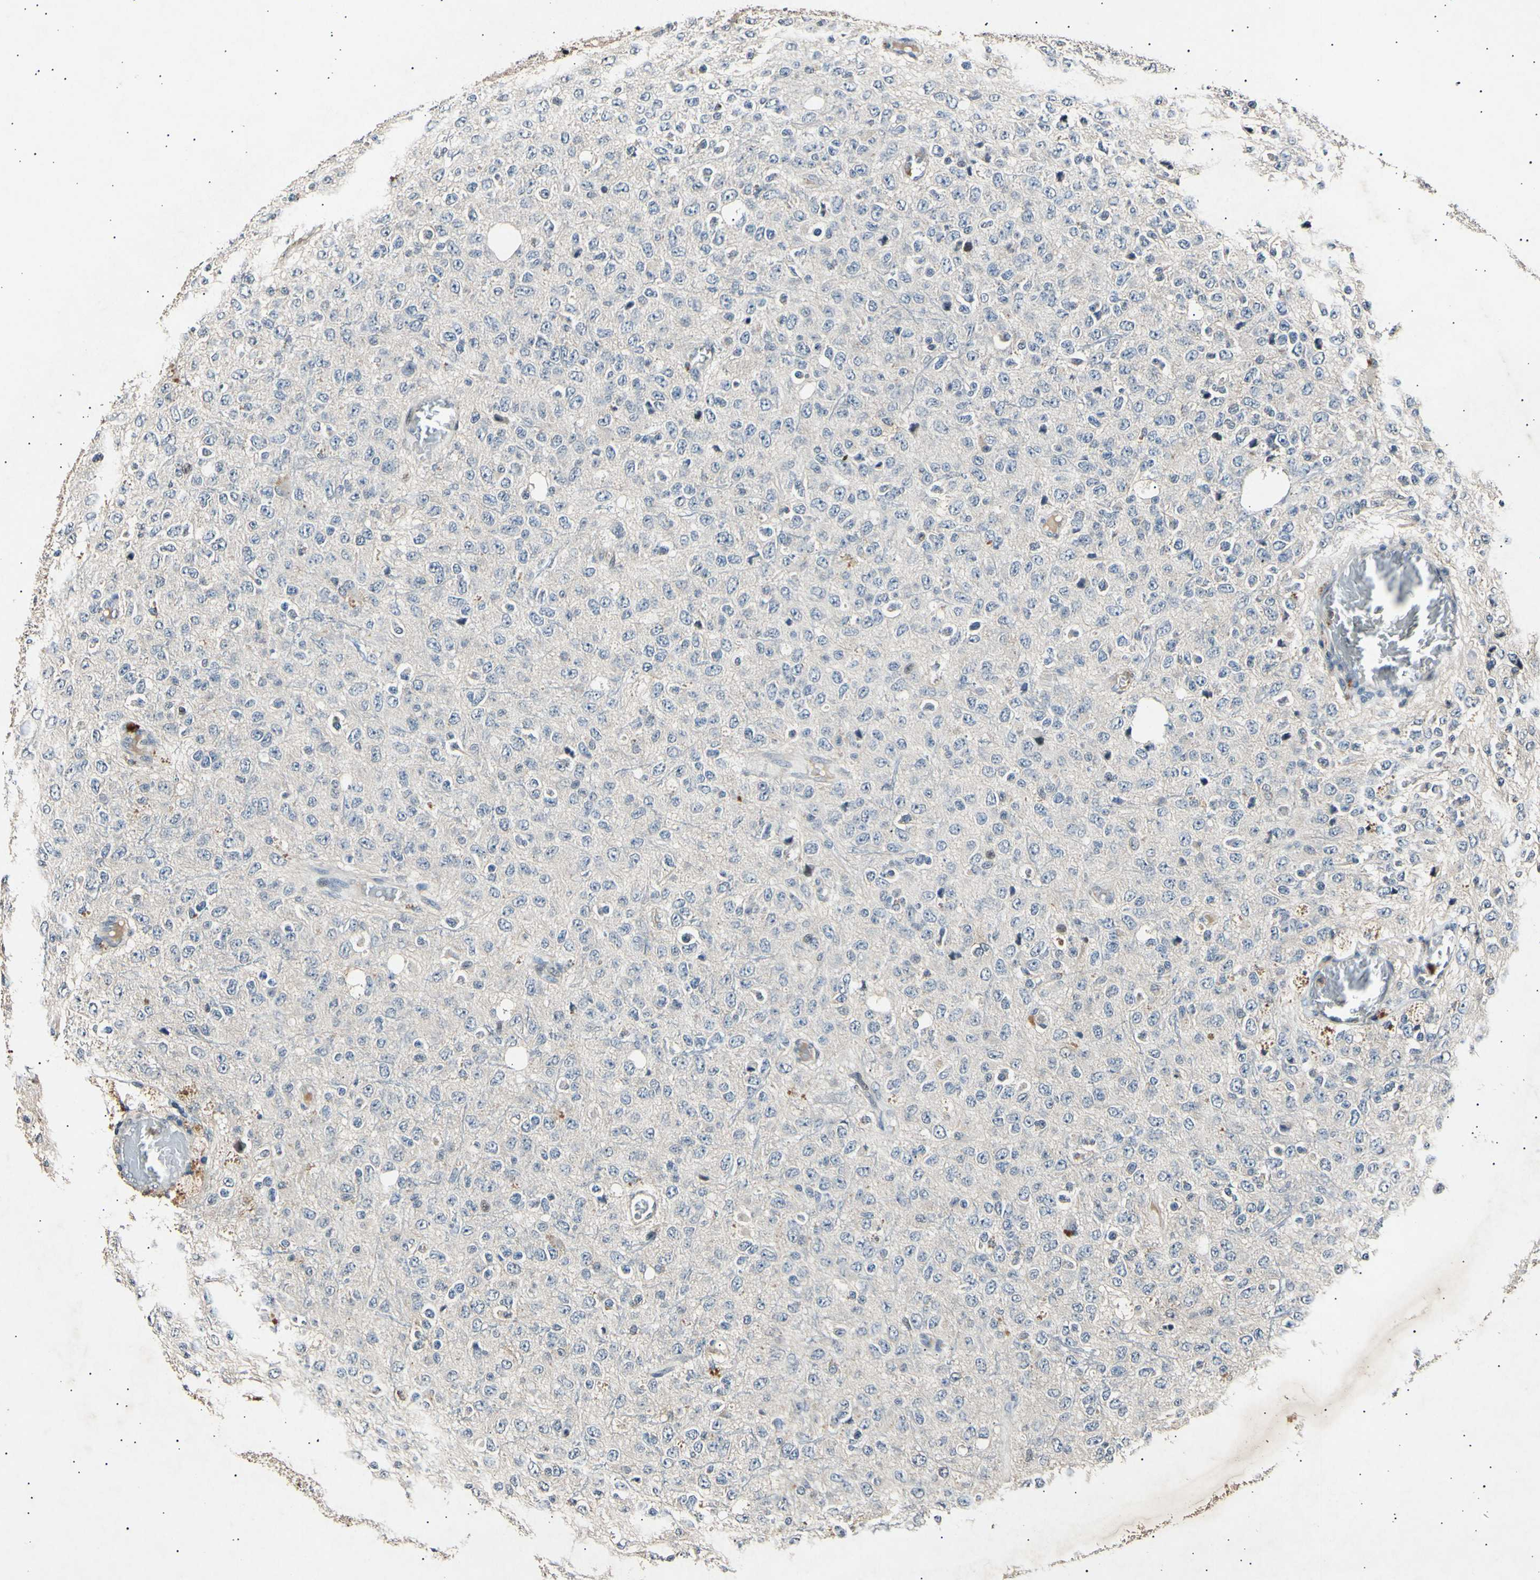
{"staining": {"intensity": "negative", "quantity": "none", "location": "none"}, "tissue": "glioma", "cell_type": "Tumor cells", "image_type": "cancer", "snomed": [{"axis": "morphology", "description": "Glioma, malignant, High grade"}, {"axis": "topography", "description": "pancreas cauda"}], "caption": "This is a micrograph of immunohistochemistry staining of glioma, which shows no staining in tumor cells. (DAB IHC visualized using brightfield microscopy, high magnification).", "gene": "ADCY3", "patient": {"sex": "male", "age": 60}}